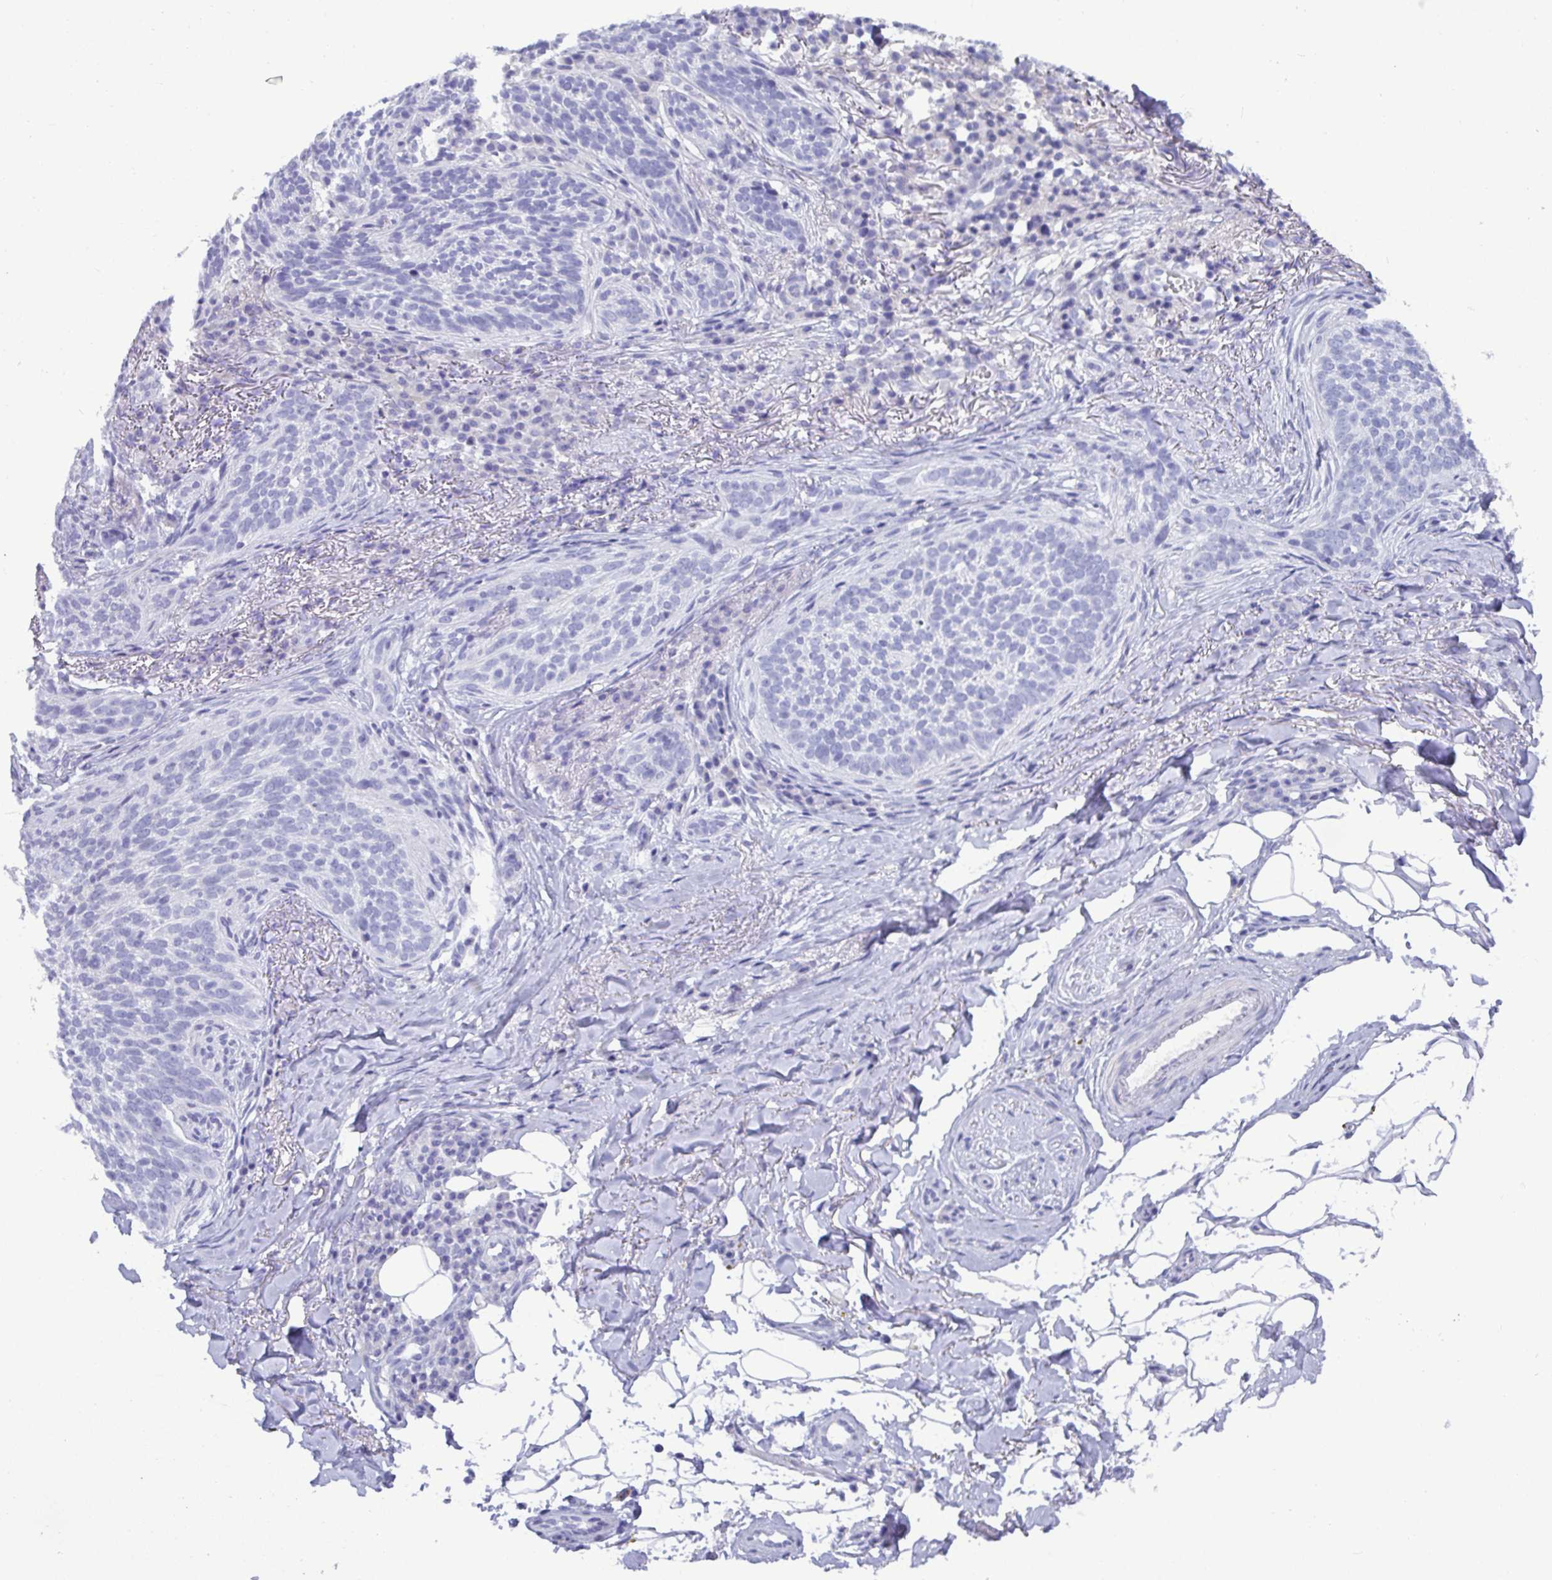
{"staining": {"intensity": "negative", "quantity": "none", "location": "none"}, "tissue": "skin cancer", "cell_type": "Tumor cells", "image_type": "cancer", "snomed": [{"axis": "morphology", "description": "Basal cell carcinoma"}, {"axis": "topography", "description": "Skin"}, {"axis": "topography", "description": "Skin of head"}], "caption": "Immunohistochemical staining of skin basal cell carcinoma displays no significant positivity in tumor cells.", "gene": "TMEM241", "patient": {"sex": "male", "age": 62}}